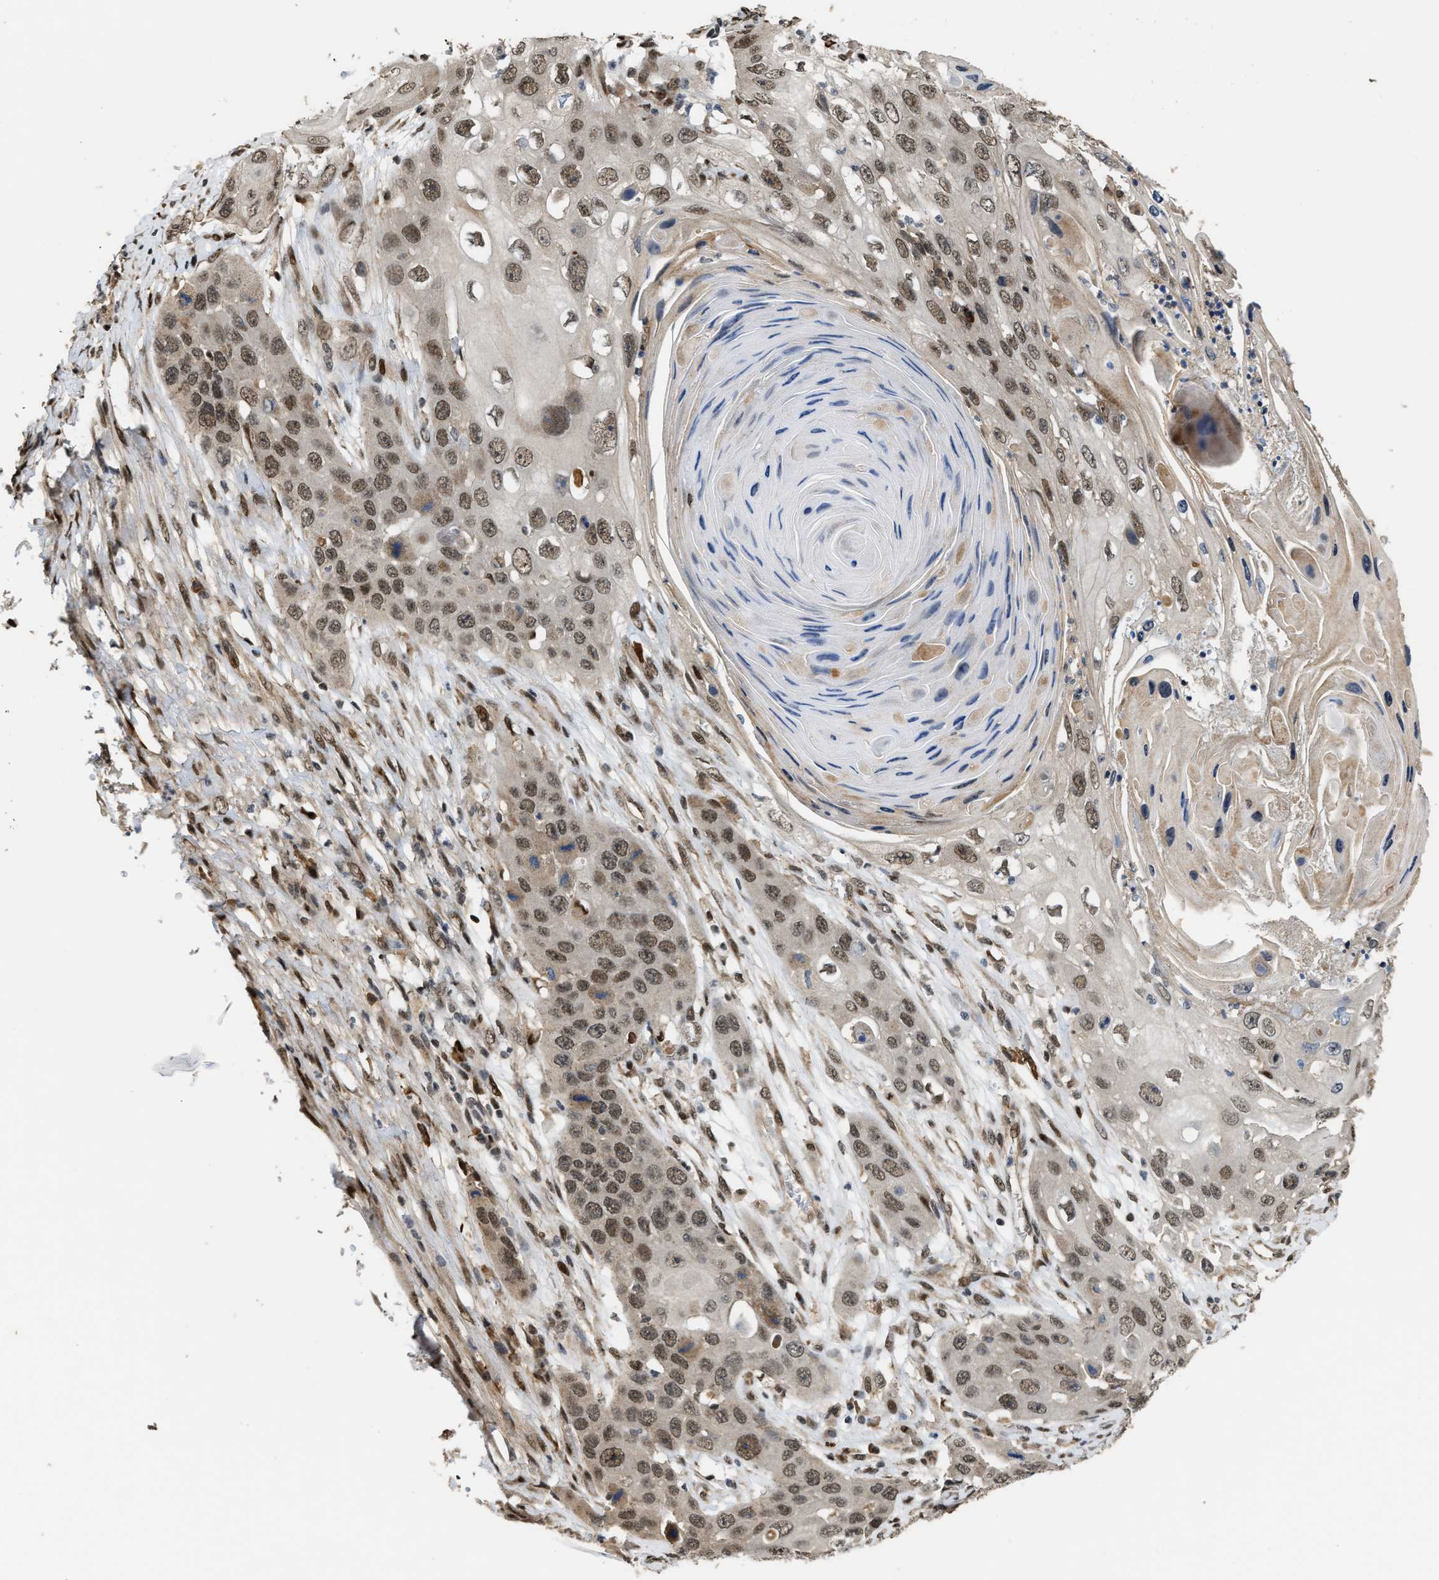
{"staining": {"intensity": "moderate", "quantity": ">75%", "location": "nuclear"}, "tissue": "skin cancer", "cell_type": "Tumor cells", "image_type": "cancer", "snomed": [{"axis": "morphology", "description": "Squamous cell carcinoma, NOS"}, {"axis": "topography", "description": "Skin"}], "caption": "Approximately >75% of tumor cells in skin cancer exhibit moderate nuclear protein staining as visualized by brown immunohistochemical staining.", "gene": "SERTAD2", "patient": {"sex": "male", "age": 55}}